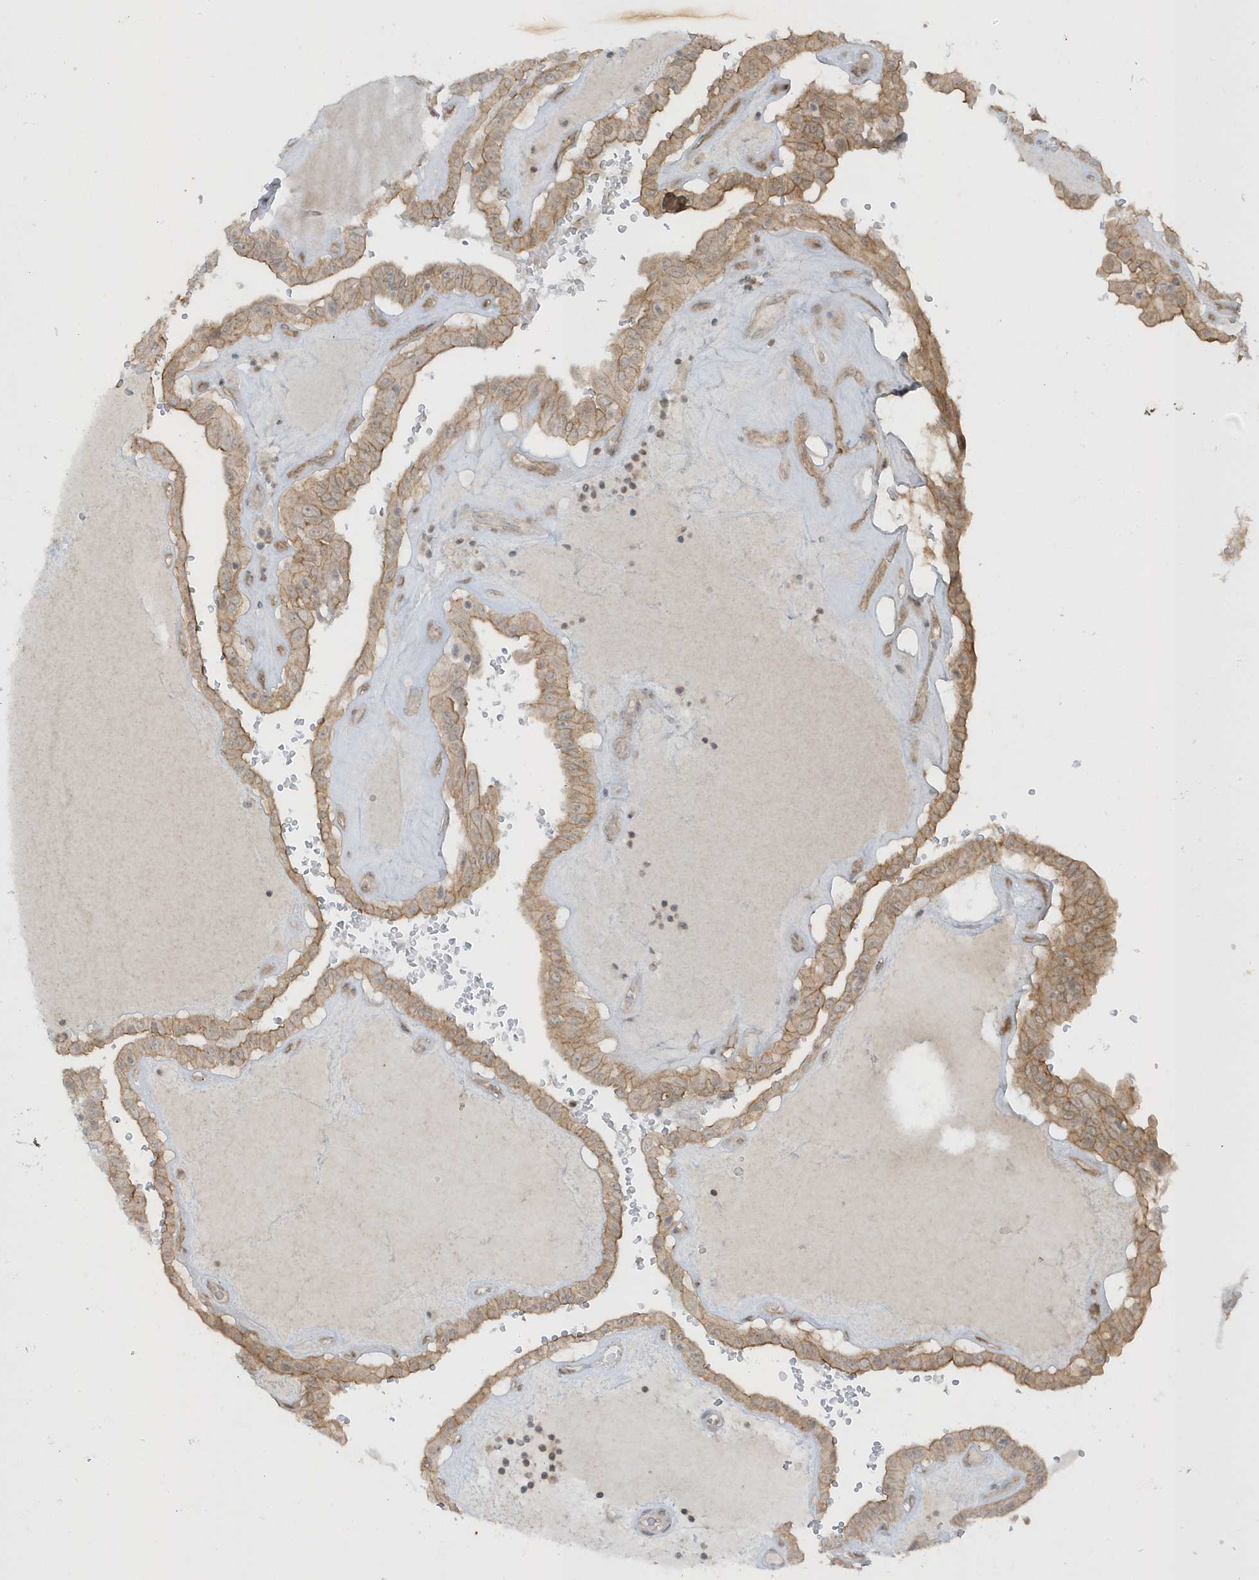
{"staining": {"intensity": "moderate", "quantity": ">75%", "location": "cytoplasmic/membranous"}, "tissue": "thyroid cancer", "cell_type": "Tumor cells", "image_type": "cancer", "snomed": [{"axis": "morphology", "description": "Papillary adenocarcinoma, NOS"}, {"axis": "topography", "description": "Thyroid gland"}], "caption": "Protein staining of papillary adenocarcinoma (thyroid) tissue shows moderate cytoplasmic/membranous expression in about >75% of tumor cells.", "gene": "PARD3B", "patient": {"sex": "male", "age": 77}}